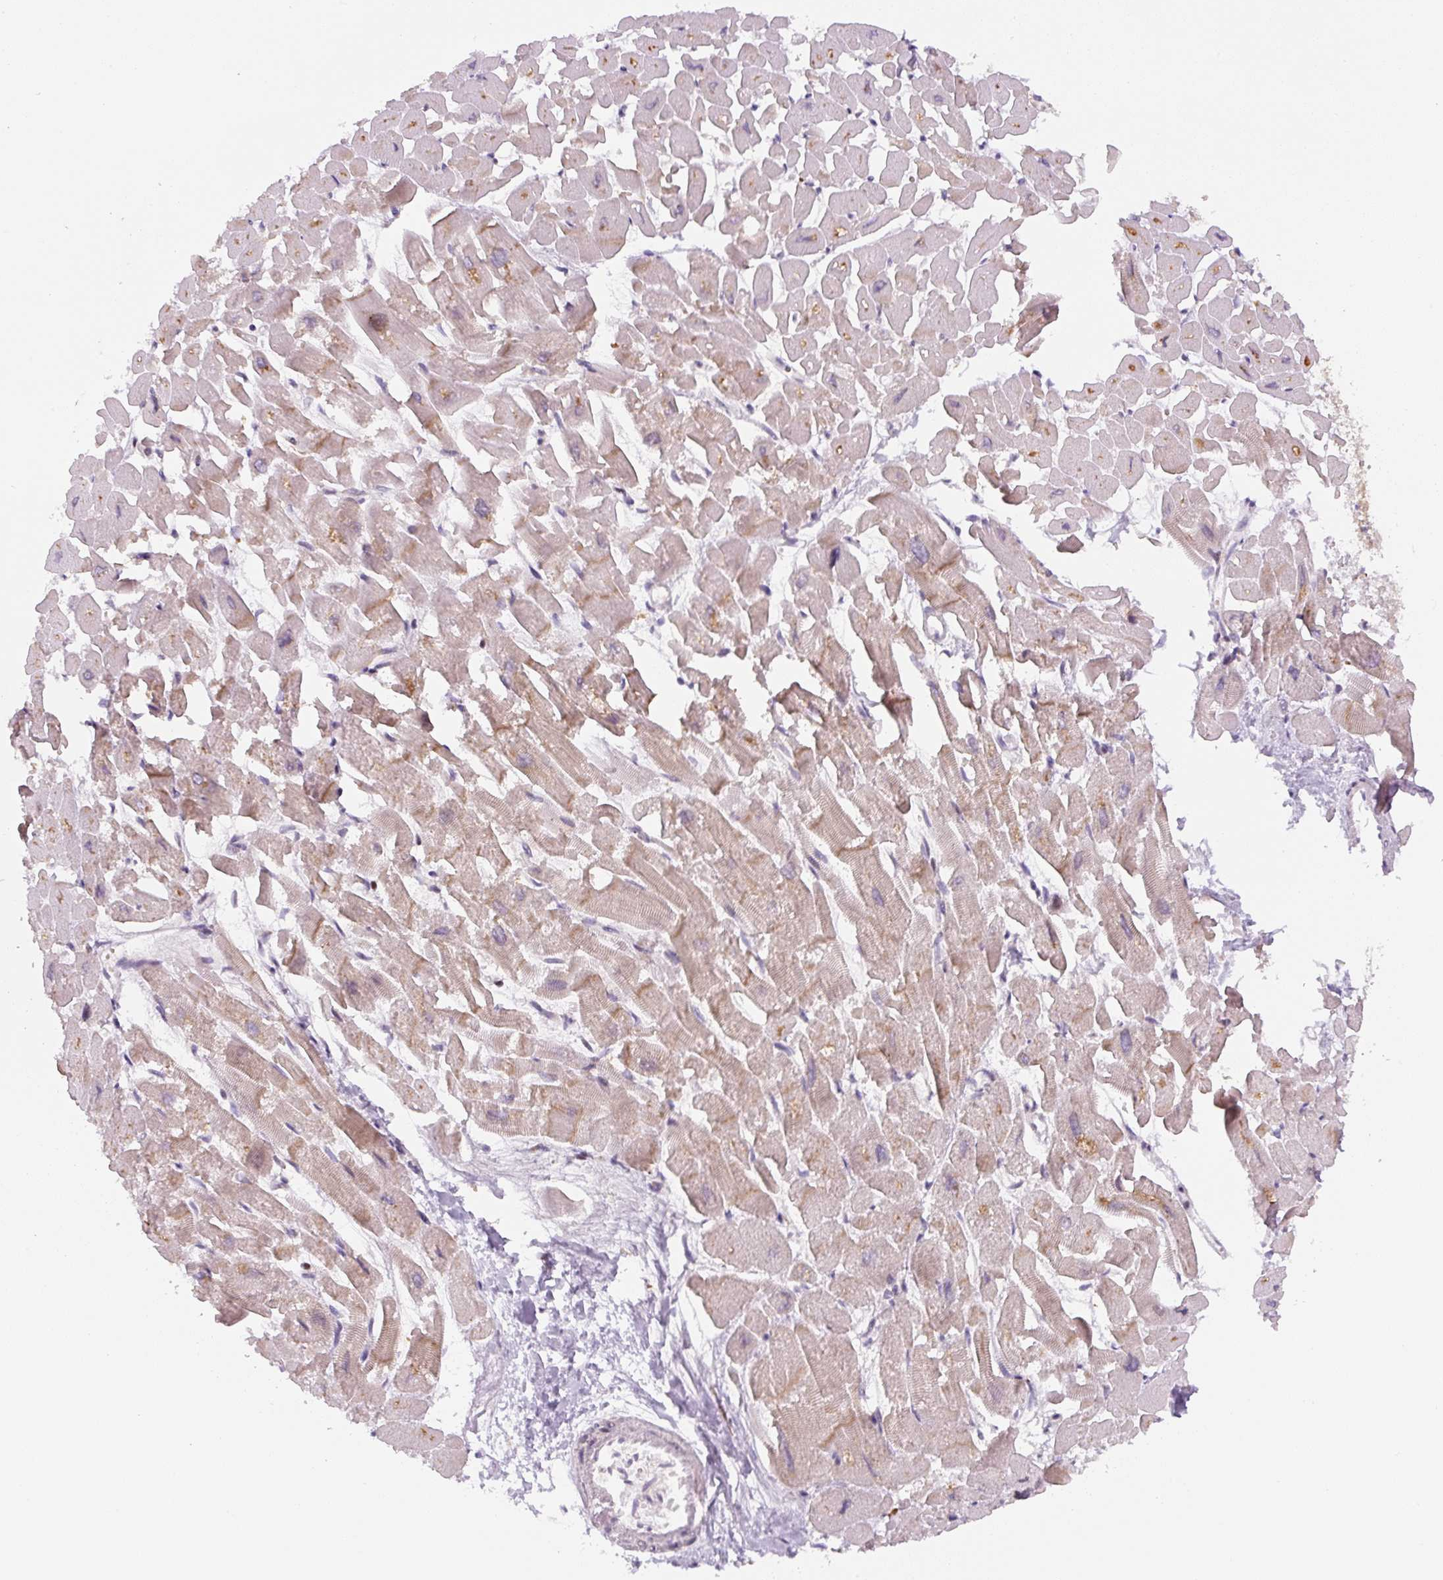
{"staining": {"intensity": "weak", "quantity": "25%-75%", "location": "cytoplasmic/membranous"}, "tissue": "heart muscle", "cell_type": "Cardiomyocytes", "image_type": "normal", "snomed": [{"axis": "morphology", "description": "Normal tissue, NOS"}, {"axis": "topography", "description": "Heart"}], "caption": "A brown stain shows weak cytoplasmic/membranous positivity of a protein in cardiomyocytes of normal human heart muscle. Ihc stains the protein in brown and the nuclei are stained blue.", "gene": "YIF1B", "patient": {"sex": "male", "age": 54}}